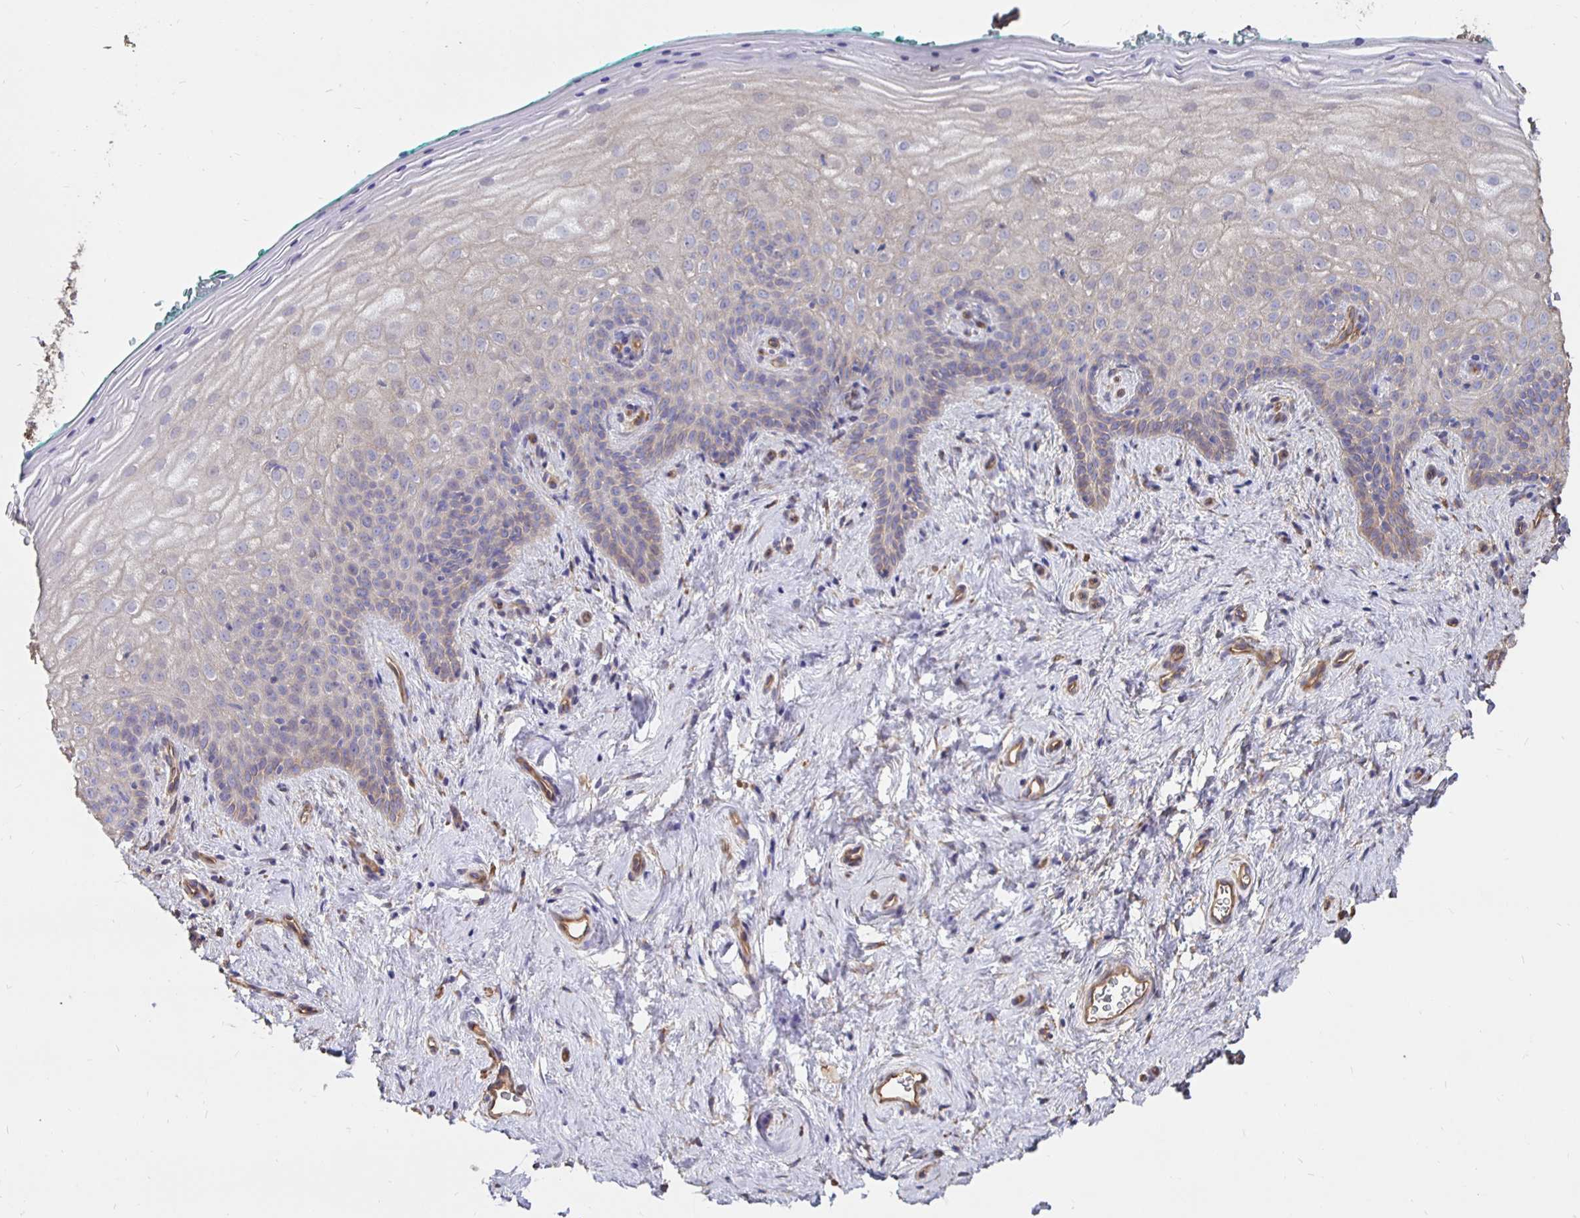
{"staining": {"intensity": "weak", "quantity": "<25%", "location": "cytoplasmic/membranous"}, "tissue": "vagina", "cell_type": "Squamous epithelial cells", "image_type": "normal", "snomed": [{"axis": "morphology", "description": "Normal tissue, NOS"}, {"axis": "topography", "description": "Vagina"}], "caption": "The image displays no significant staining in squamous epithelial cells of vagina.", "gene": "ARHGEF39", "patient": {"sex": "female", "age": 45}}